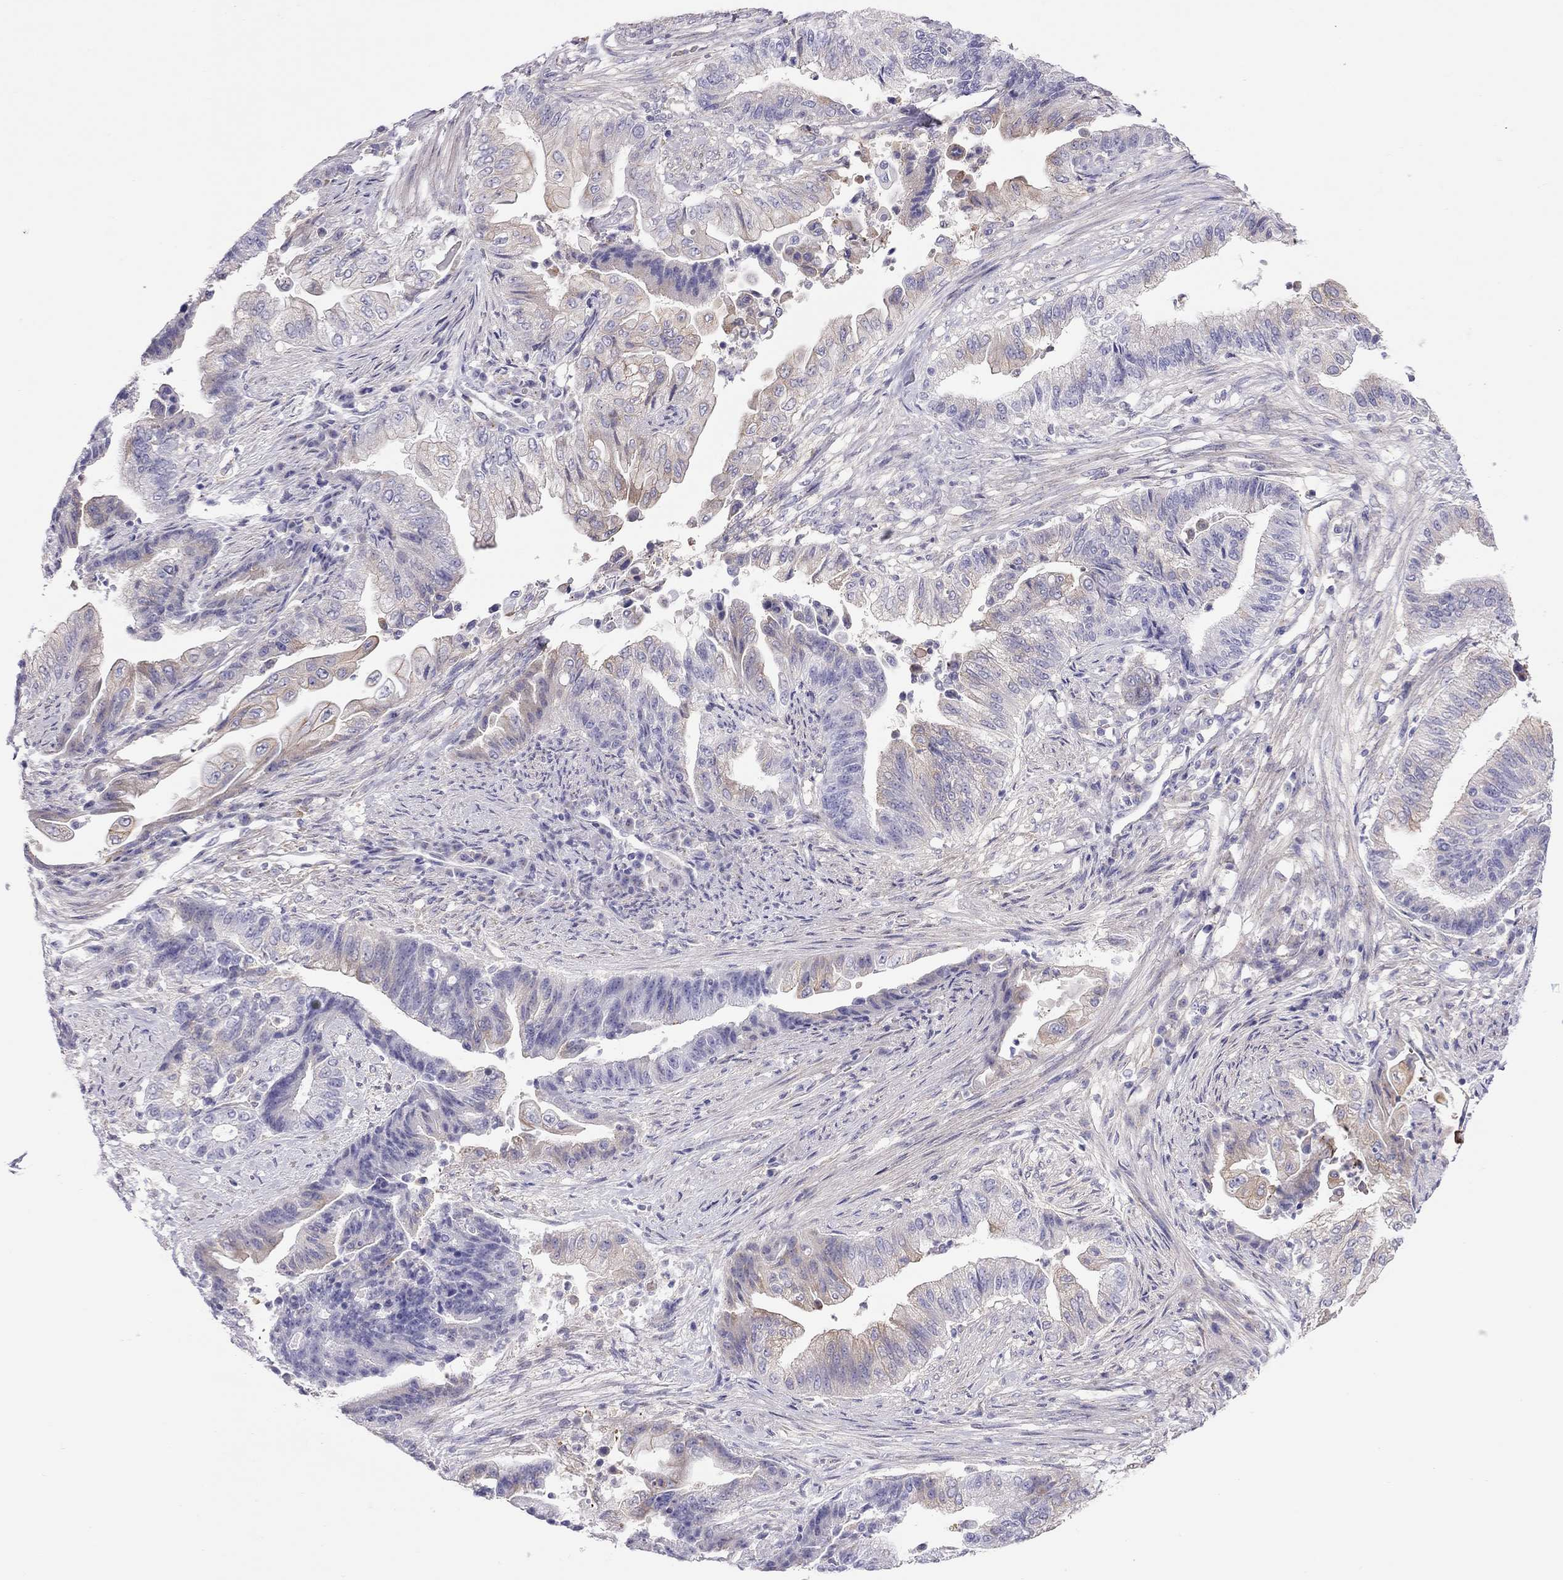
{"staining": {"intensity": "weak", "quantity": "<25%", "location": "cytoplasmic/membranous"}, "tissue": "endometrial cancer", "cell_type": "Tumor cells", "image_type": "cancer", "snomed": [{"axis": "morphology", "description": "Adenocarcinoma, NOS"}, {"axis": "topography", "description": "Uterus"}, {"axis": "topography", "description": "Endometrium"}], "caption": "Human endometrial cancer (adenocarcinoma) stained for a protein using immunohistochemistry demonstrates no positivity in tumor cells.", "gene": "ALOX15B", "patient": {"sex": "female", "age": 54}}